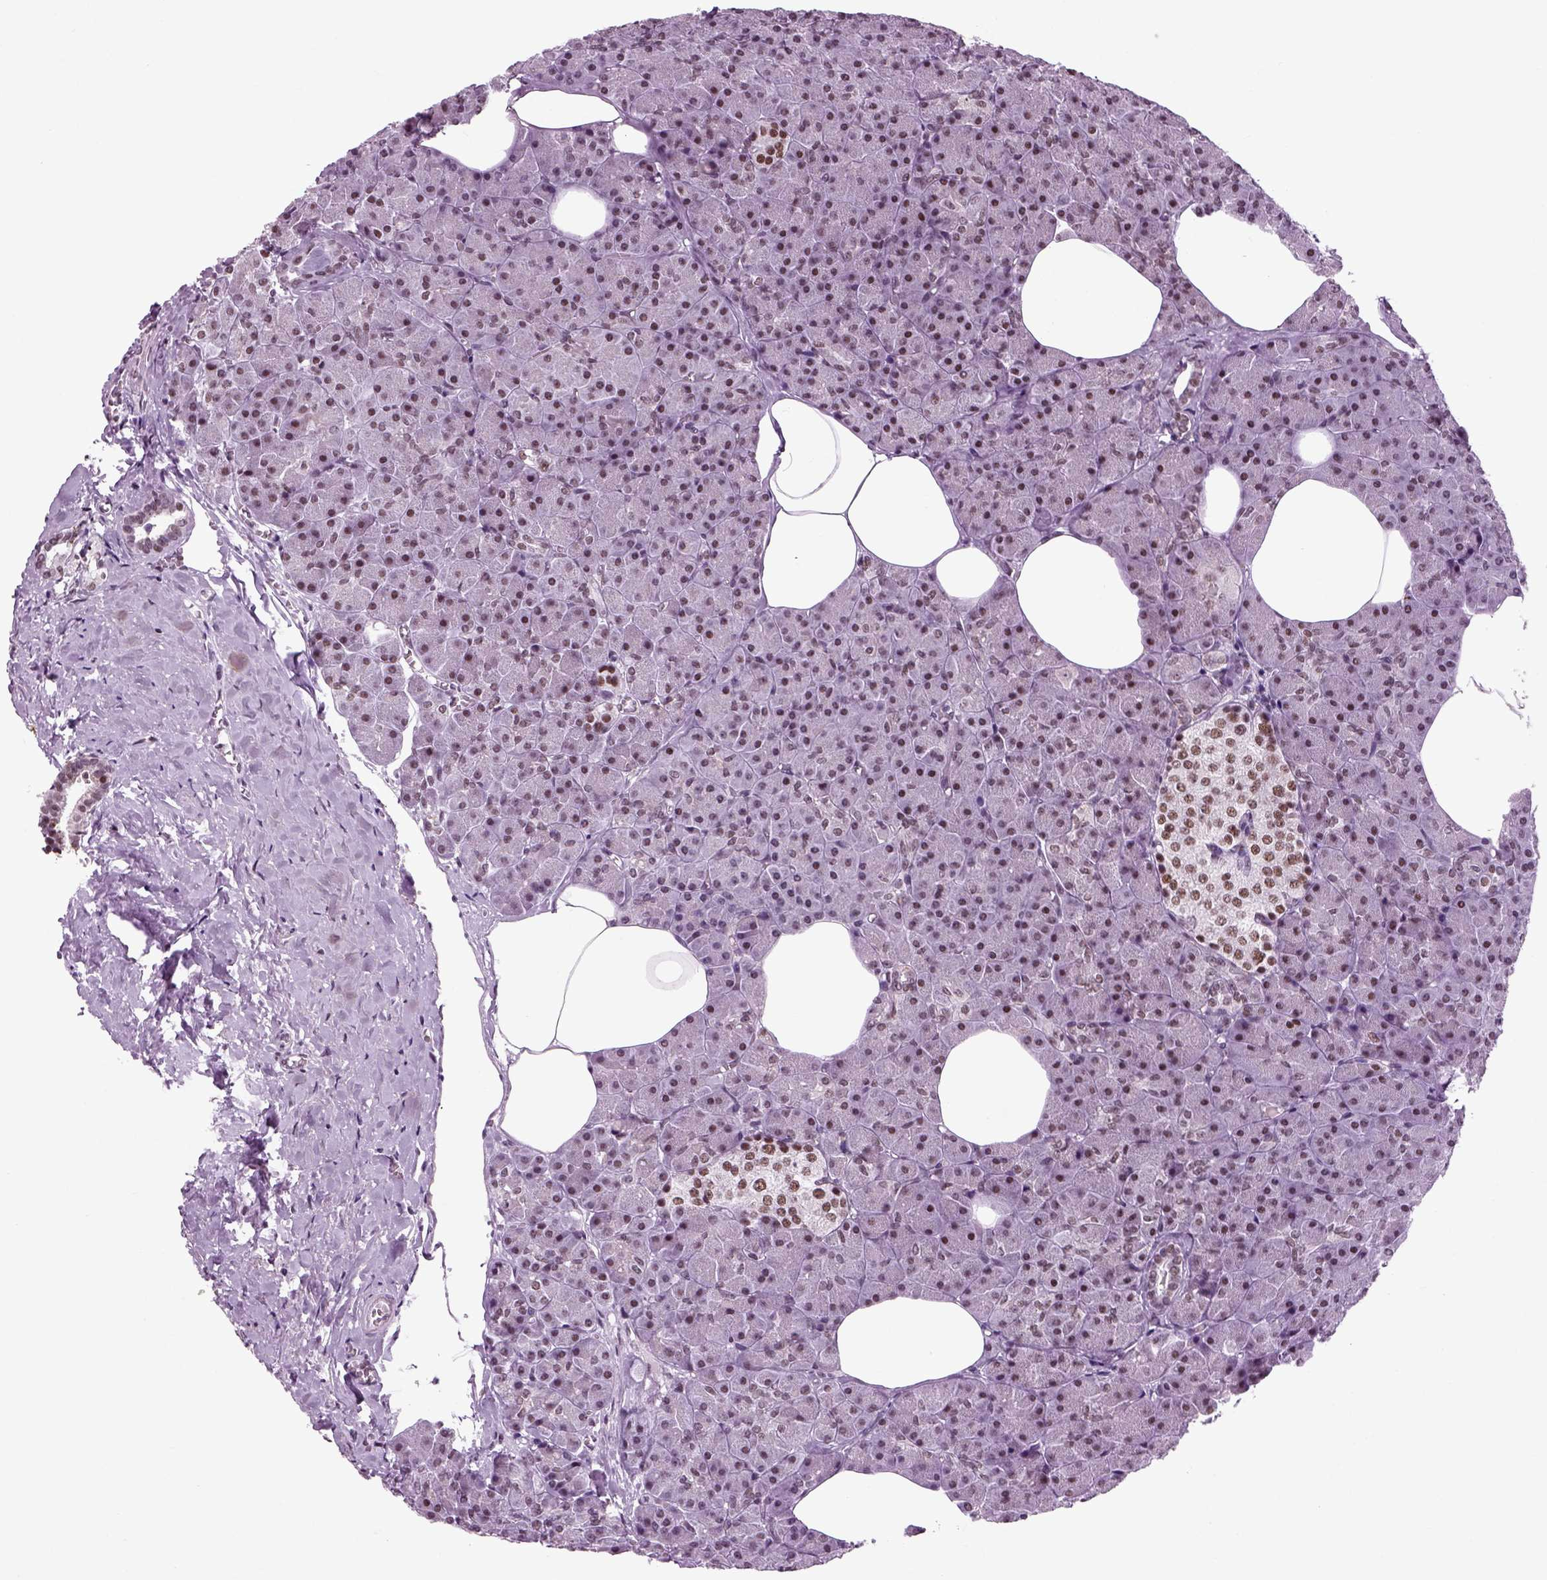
{"staining": {"intensity": "moderate", "quantity": "25%-75%", "location": "nuclear"}, "tissue": "pancreas", "cell_type": "Exocrine glandular cells", "image_type": "normal", "snomed": [{"axis": "morphology", "description": "Normal tissue, NOS"}, {"axis": "topography", "description": "Pancreas"}], "caption": "Moderate nuclear positivity is present in approximately 25%-75% of exocrine glandular cells in normal pancreas. The protein is shown in brown color, while the nuclei are stained blue.", "gene": "RCOR3", "patient": {"sex": "female", "age": 45}}